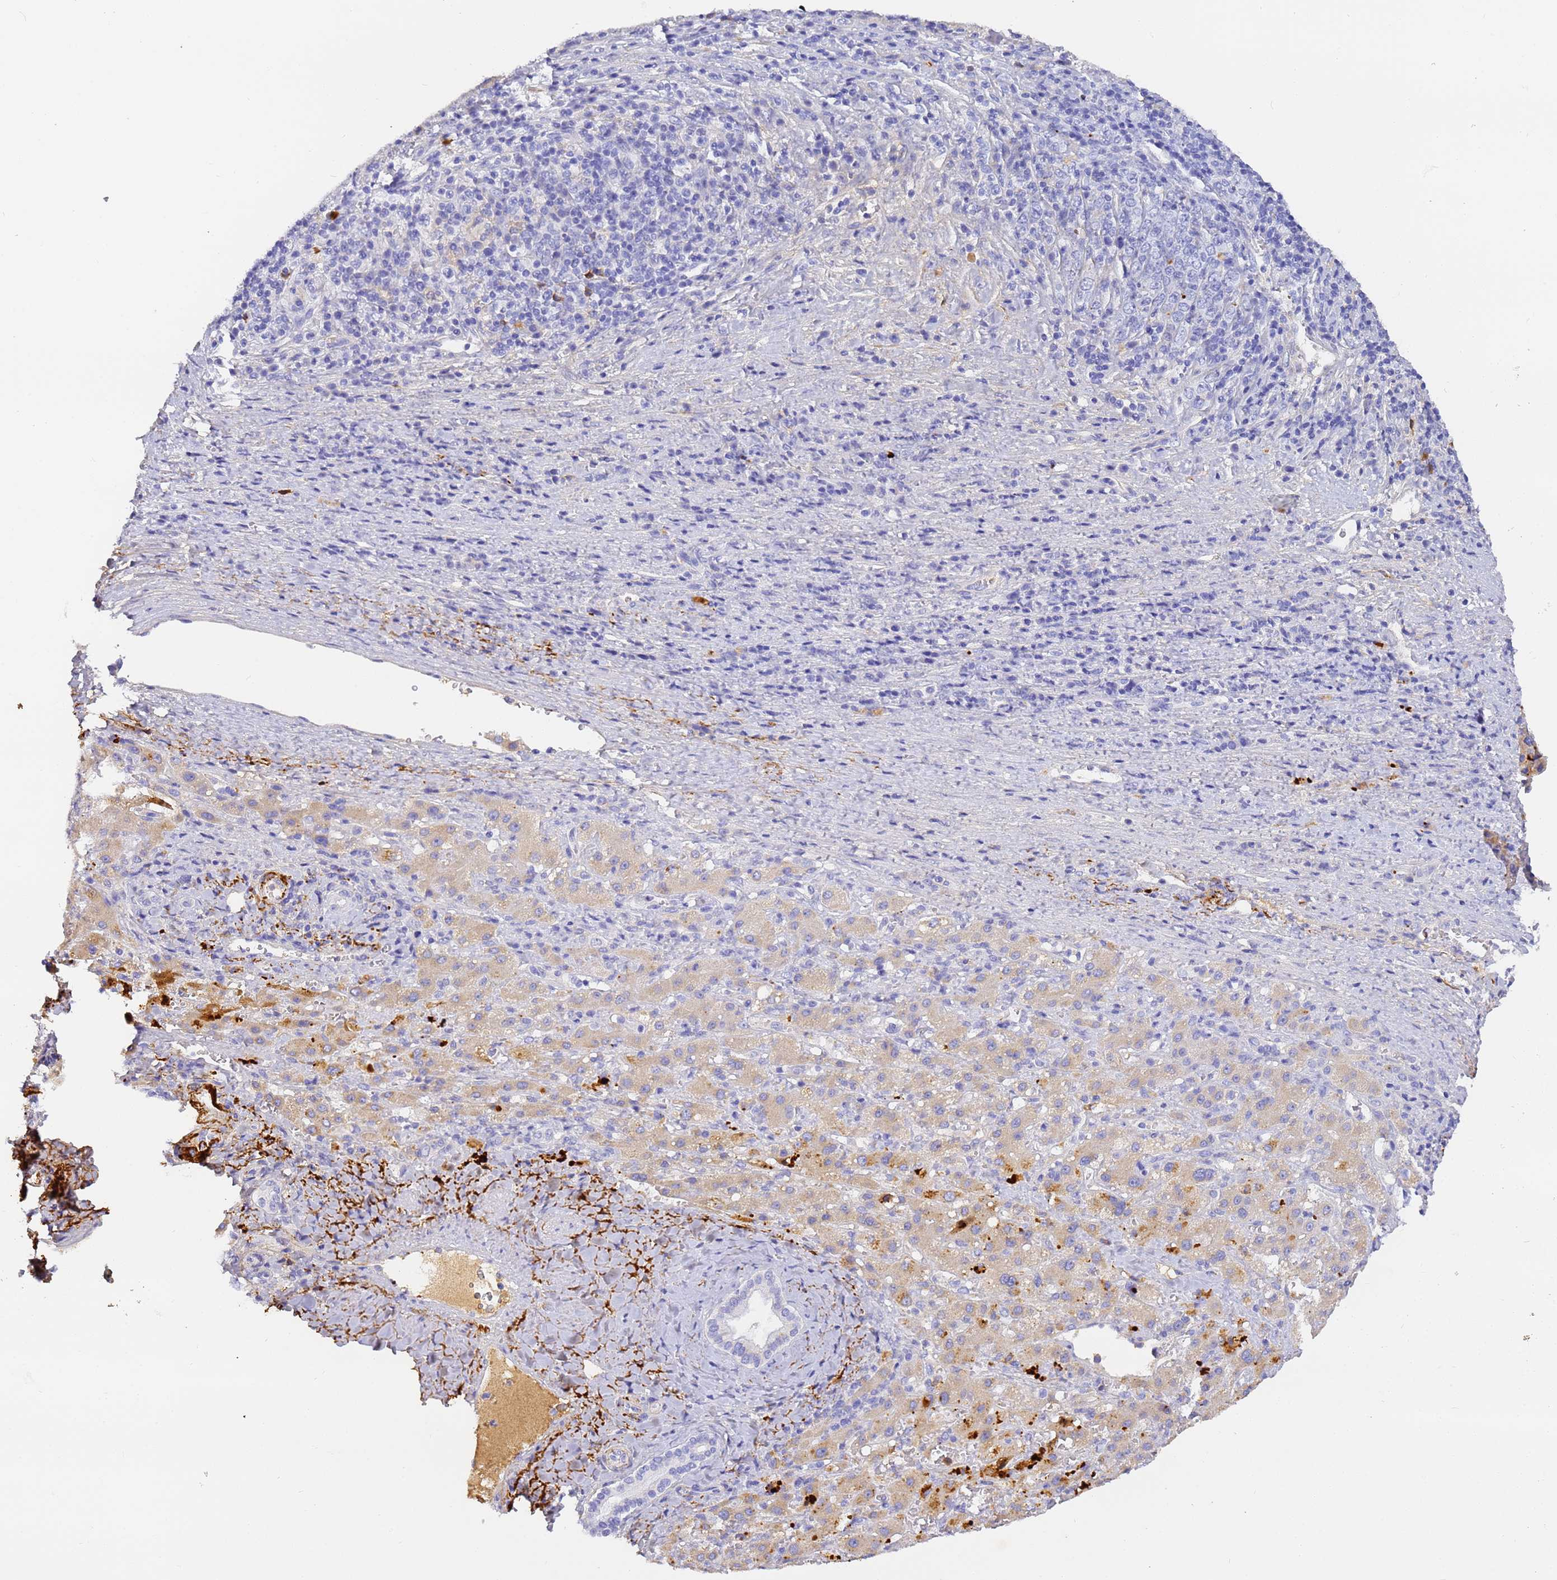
{"staining": {"intensity": "weak", "quantity": ">75%", "location": "cytoplasmic/membranous"}, "tissue": "liver cancer", "cell_type": "Tumor cells", "image_type": "cancer", "snomed": [{"axis": "morphology", "description": "Carcinoma, Hepatocellular, NOS"}, {"axis": "topography", "description": "Liver"}], "caption": "Protein staining reveals weak cytoplasmic/membranous expression in approximately >75% of tumor cells in liver cancer (hepatocellular carcinoma).", "gene": "CFHR2", "patient": {"sex": "female", "age": 58}}